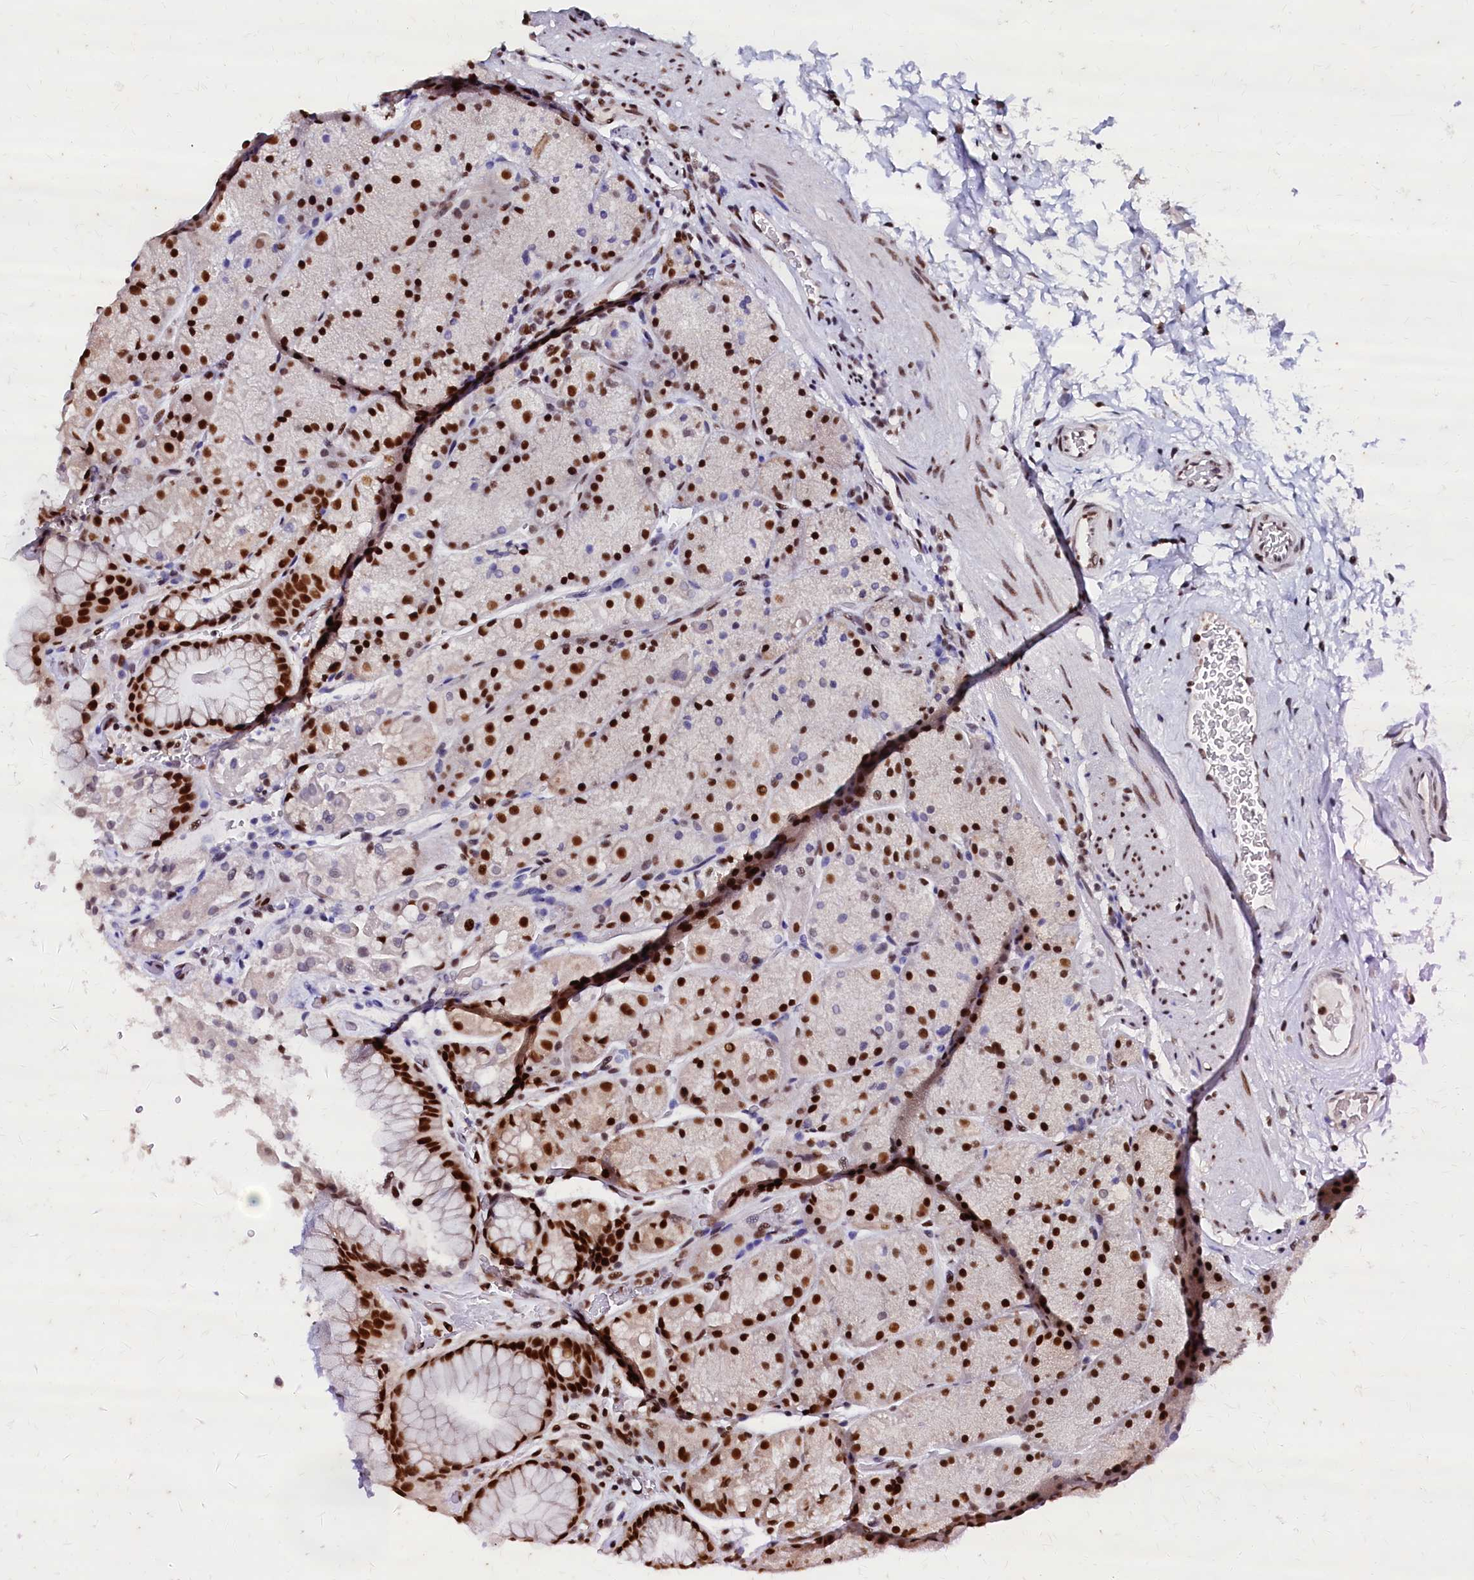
{"staining": {"intensity": "strong", "quantity": ">75%", "location": "cytoplasmic/membranous,nuclear"}, "tissue": "stomach", "cell_type": "Glandular cells", "image_type": "normal", "snomed": [{"axis": "morphology", "description": "Normal tissue, NOS"}, {"axis": "topography", "description": "Stomach, upper"}, {"axis": "topography", "description": "Stomach, lower"}], "caption": "Protein expression analysis of unremarkable stomach shows strong cytoplasmic/membranous,nuclear positivity in about >75% of glandular cells. (IHC, brightfield microscopy, high magnification).", "gene": "CPSF7", "patient": {"sex": "male", "age": 67}}